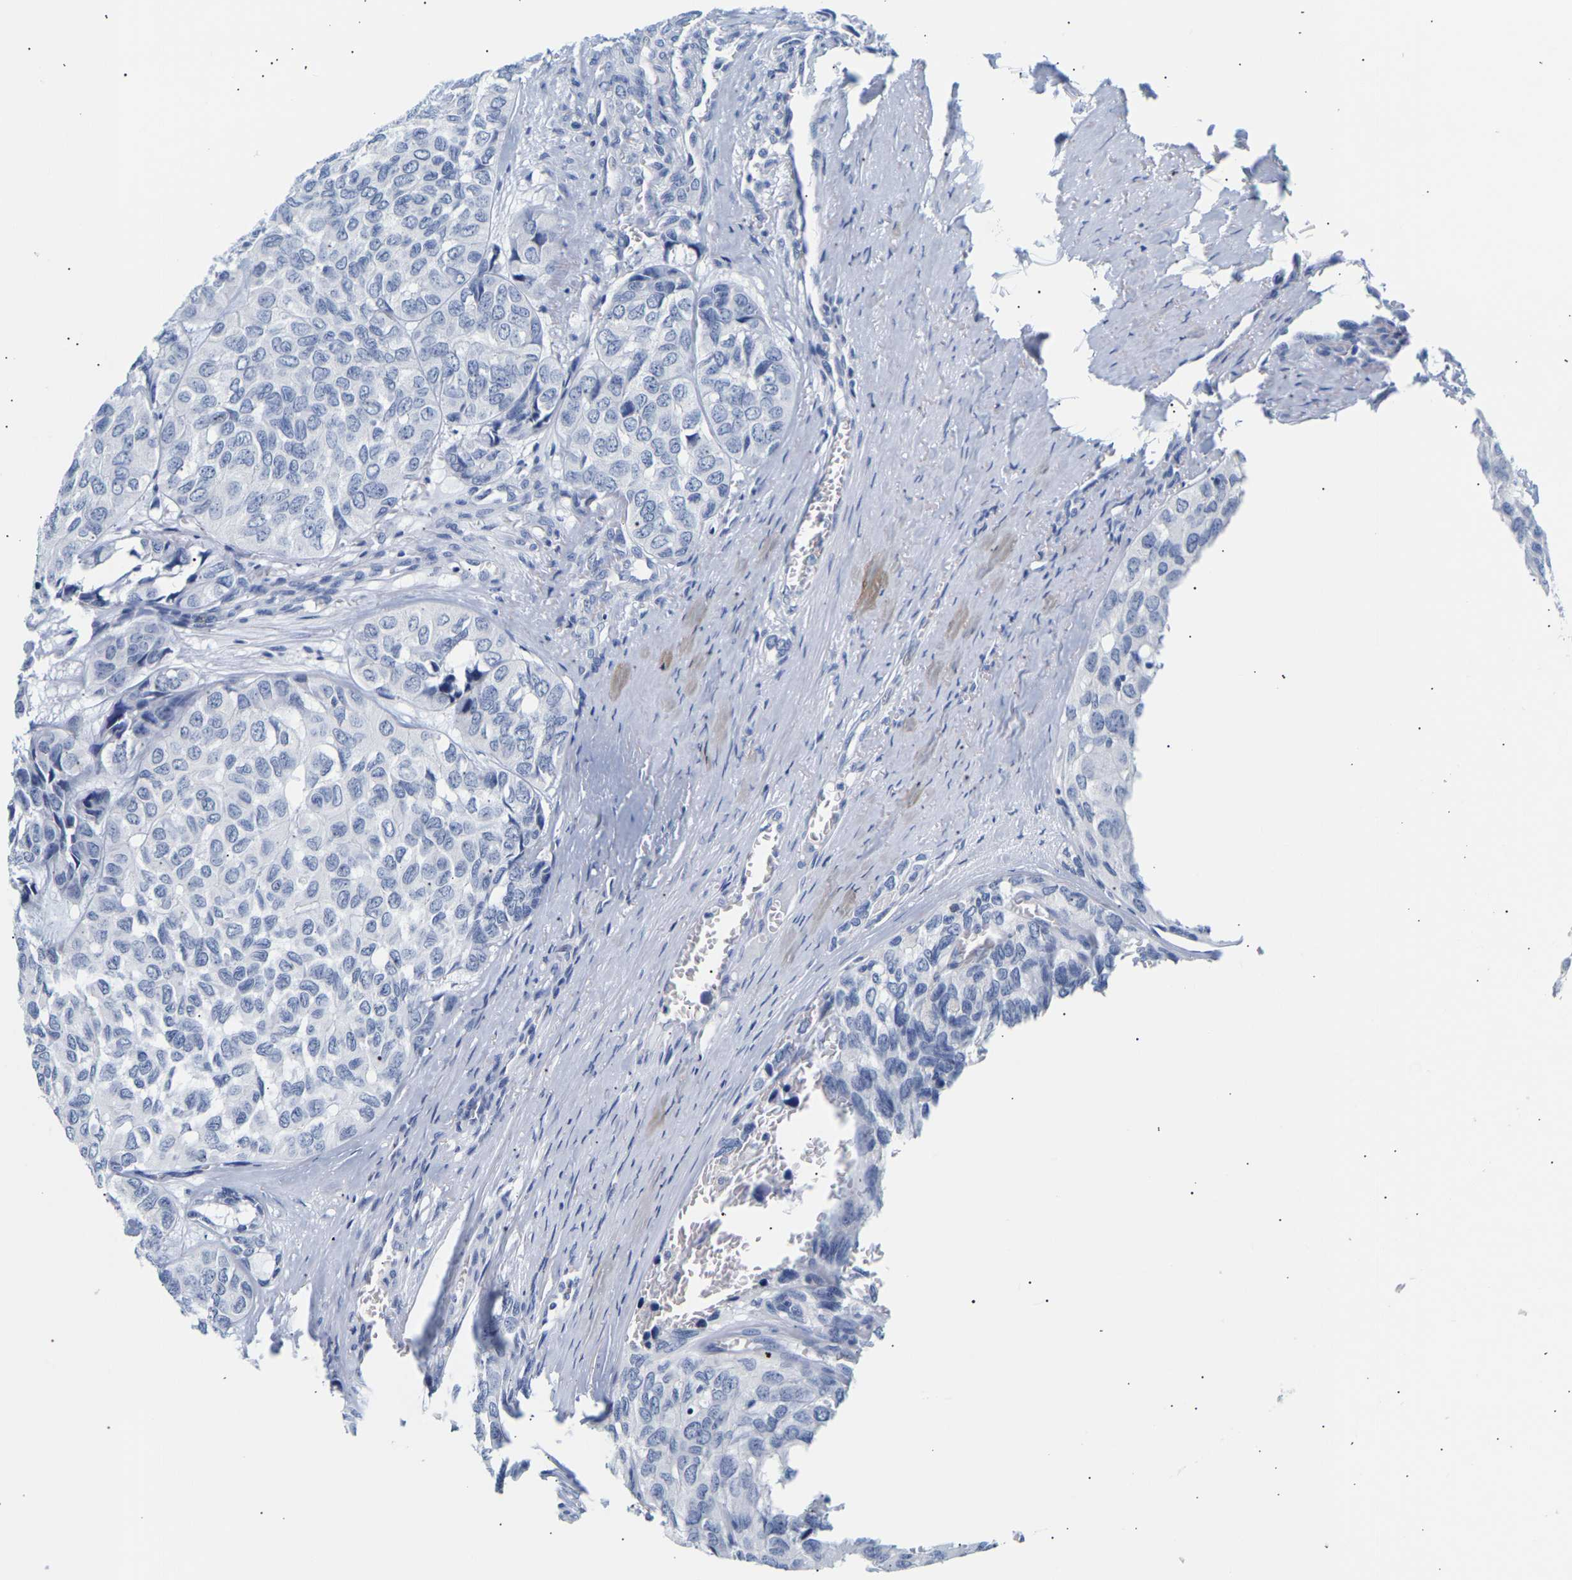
{"staining": {"intensity": "negative", "quantity": "none", "location": "none"}, "tissue": "head and neck cancer", "cell_type": "Tumor cells", "image_type": "cancer", "snomed": [{"axis": "morphology", "description": "Adenocarcinoma, NOS"}, {"axis": "topography", "description": "Salivary gland, NOS"}, {"axis": "topography", "description": "Head-Neck"}], "caption": "Immunohistochemical staining of head and neck cancer displays no significant expression in tumor cells.", "gene": "SPINK2", "patient": {"sex": "female", "age": 76}}